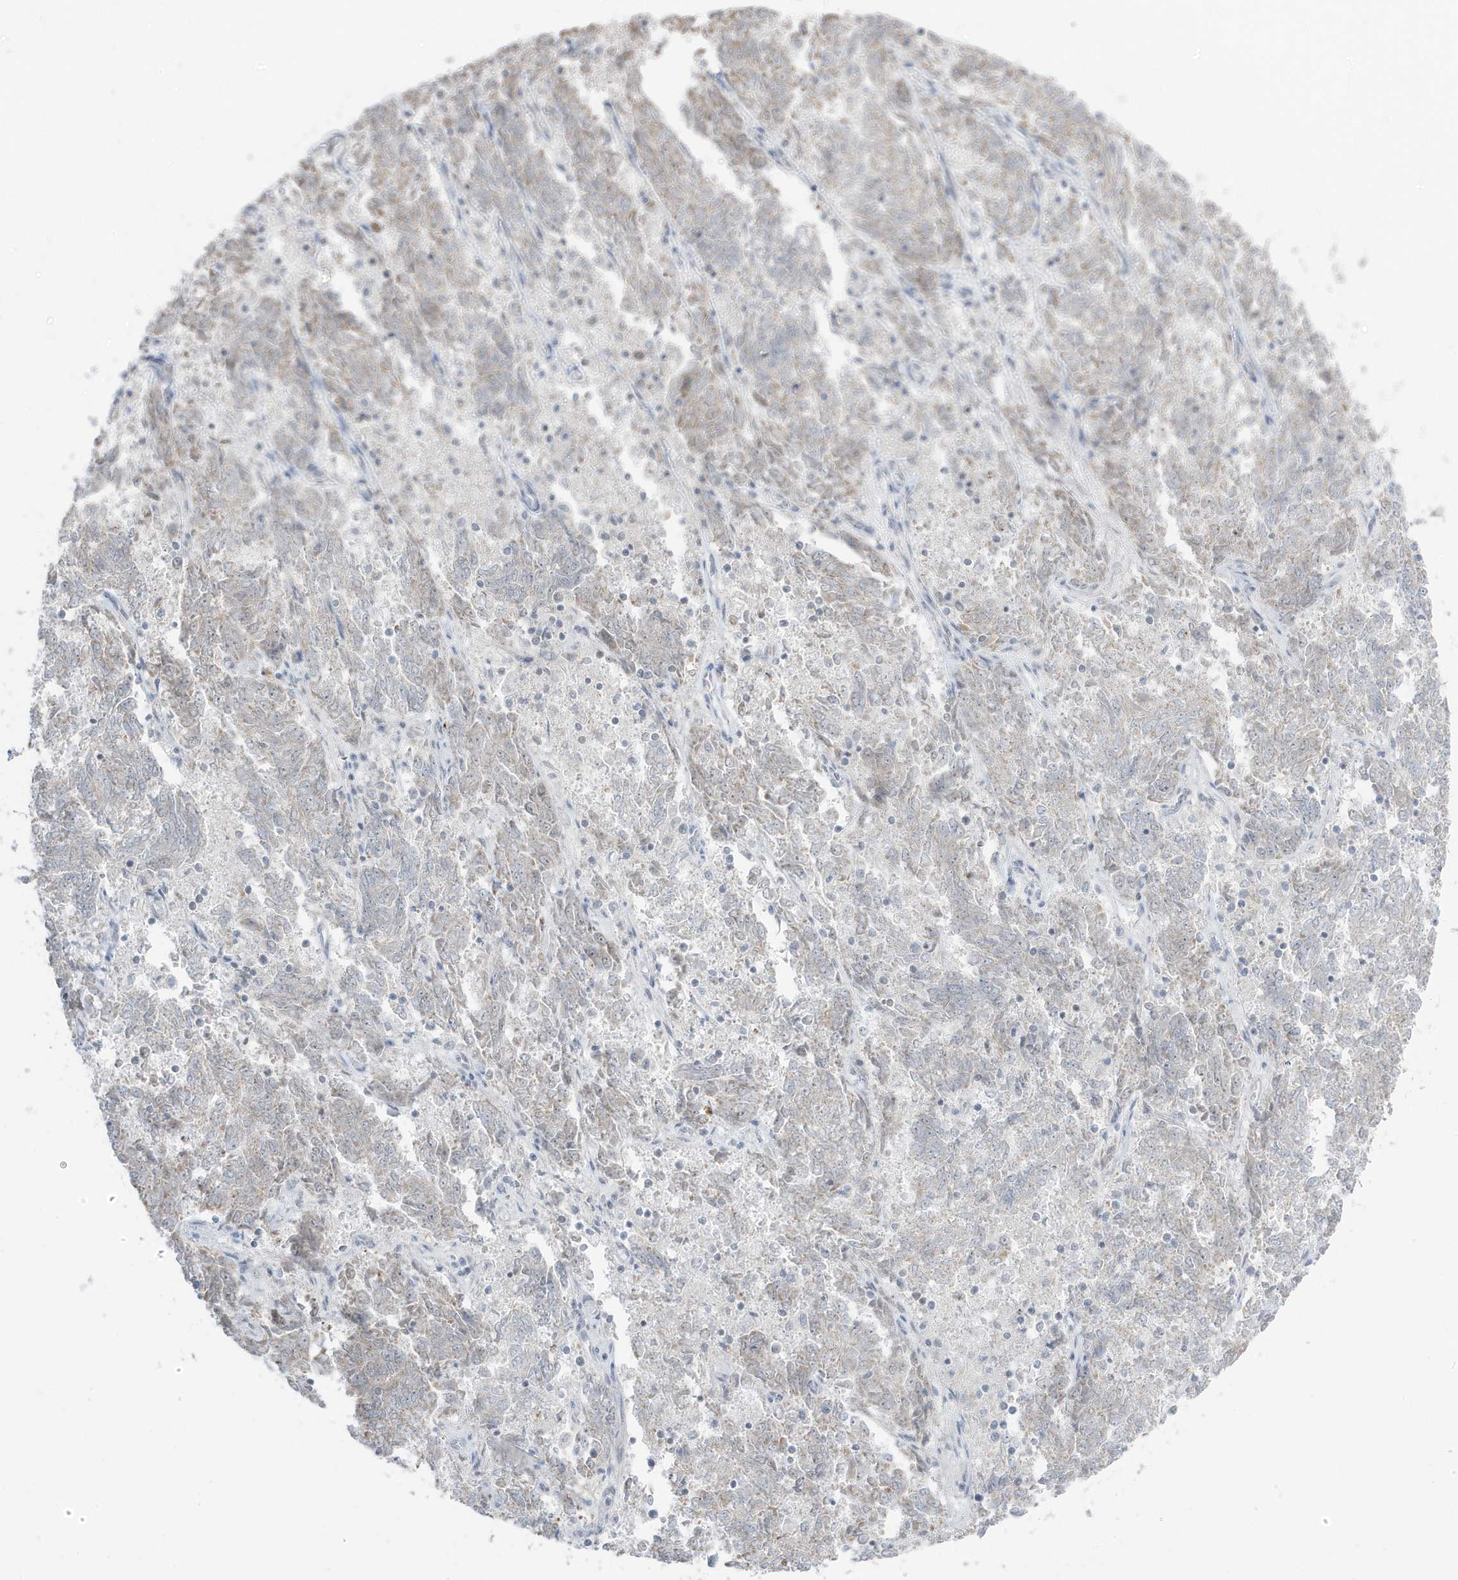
{"staining": {"intensity": "negative", "quantity": "none", "location": "none"}, "tissue": "endometrial cancer", "cell_type": "Tumor cells", "image_type": "cancer", "snomed": [{"axis": "morphology", "description": "Adenocarcinoma, NOS"}, {"axis": "topography", "description": "Endometrium"}], "caption": "Immunohistochemical staining of human endometrial cancer shows no significant positivity in tumor cells. (Stains: DAB immunohistochemistry (IHC) with hematoxylin counter stain, Microscopy: brightfield microscopy at high magnification).", "gene": "TSEN15", "patient": {"sex": "female", "age": 80}}